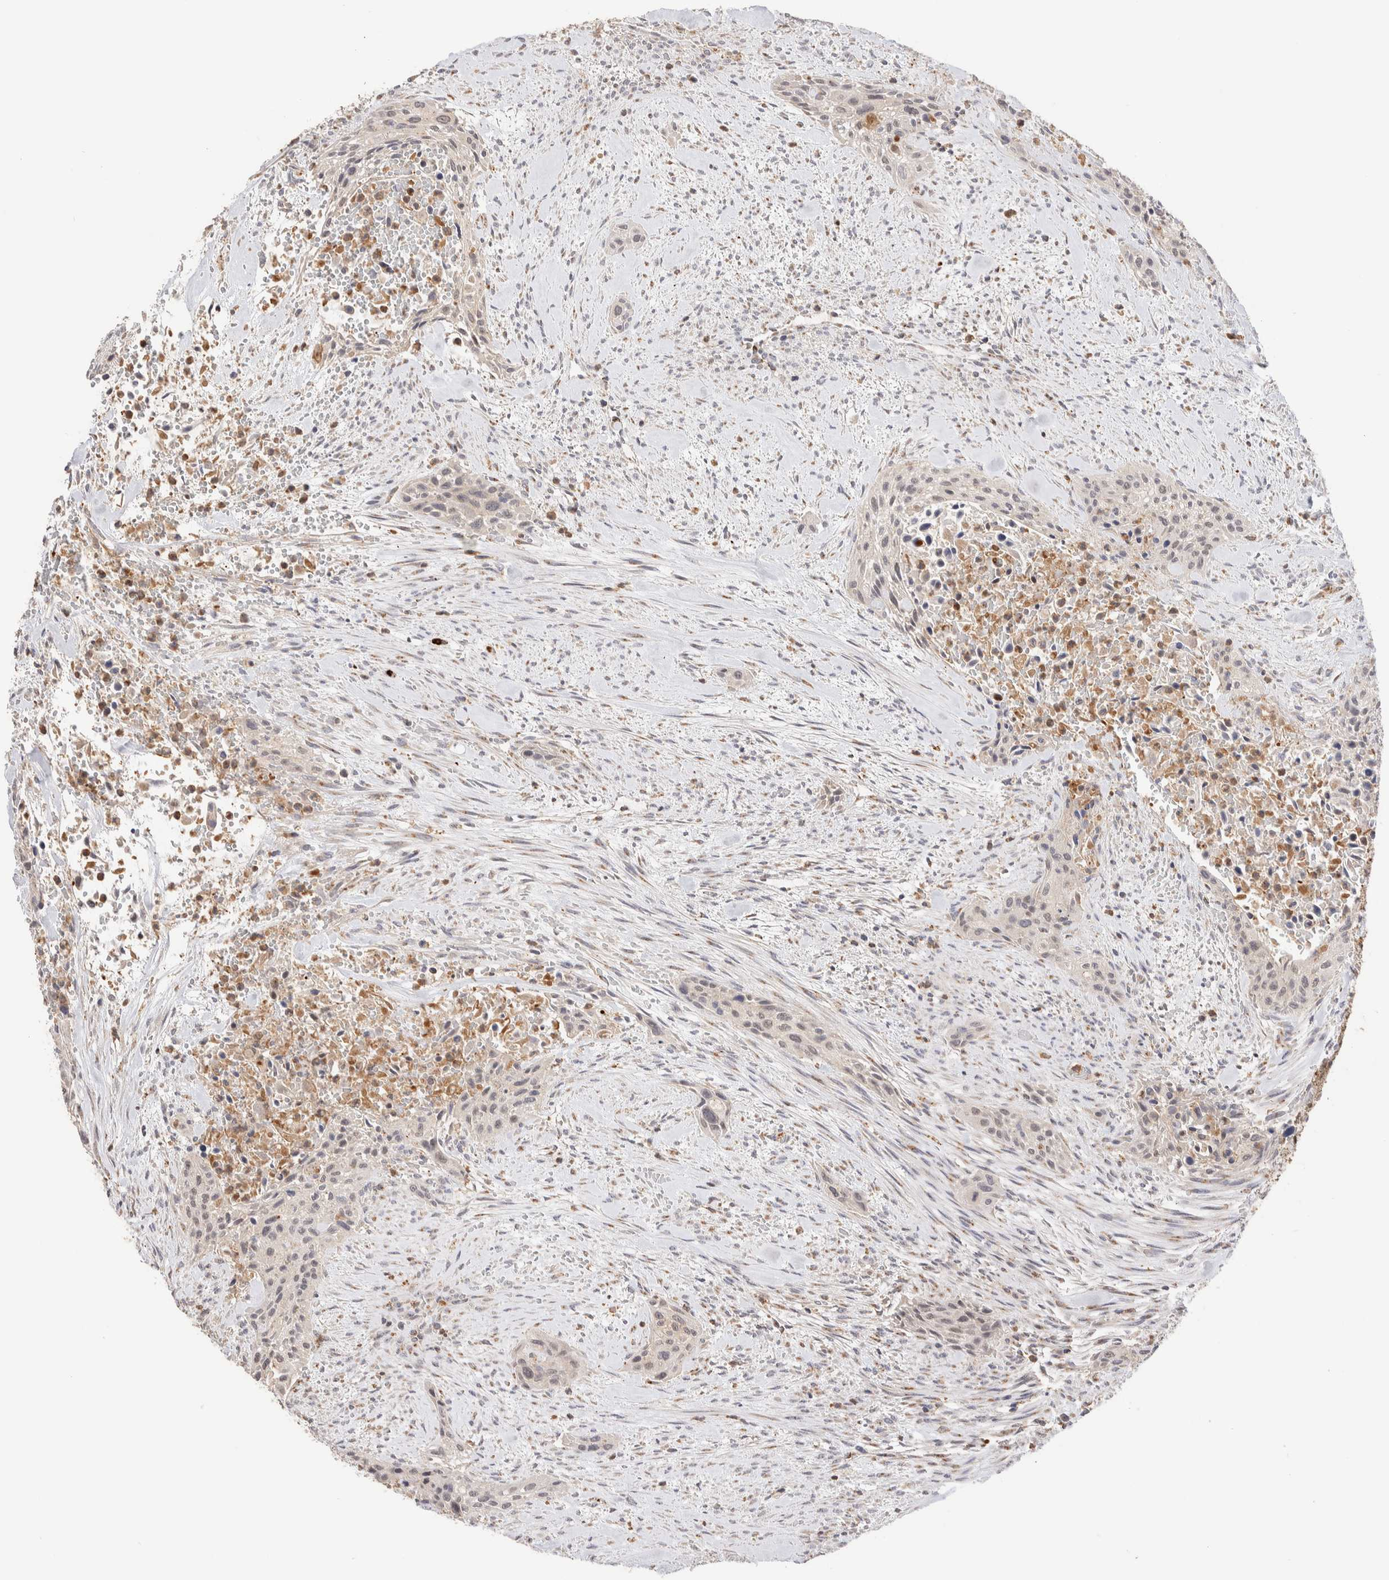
{"staining": {"intensity": "weak", "quantity": "<25%", "location": "cytoplasmic/membranous,nuclear"}, "tissue": "urothelial cancer", "cell_type": "Tumor cells", "image_type": "cancer", "snomed": [{"axis": "morphology", "description": "Urothelial carcinoma, High grade"}, {"axis": "topography", "description": "Urinary bladder"}], "caption": "Tumor cells show no significant positivity in urothelial cancer.", "gene": "NSMAF", "patient": {"sex": "male", "age": 35}}